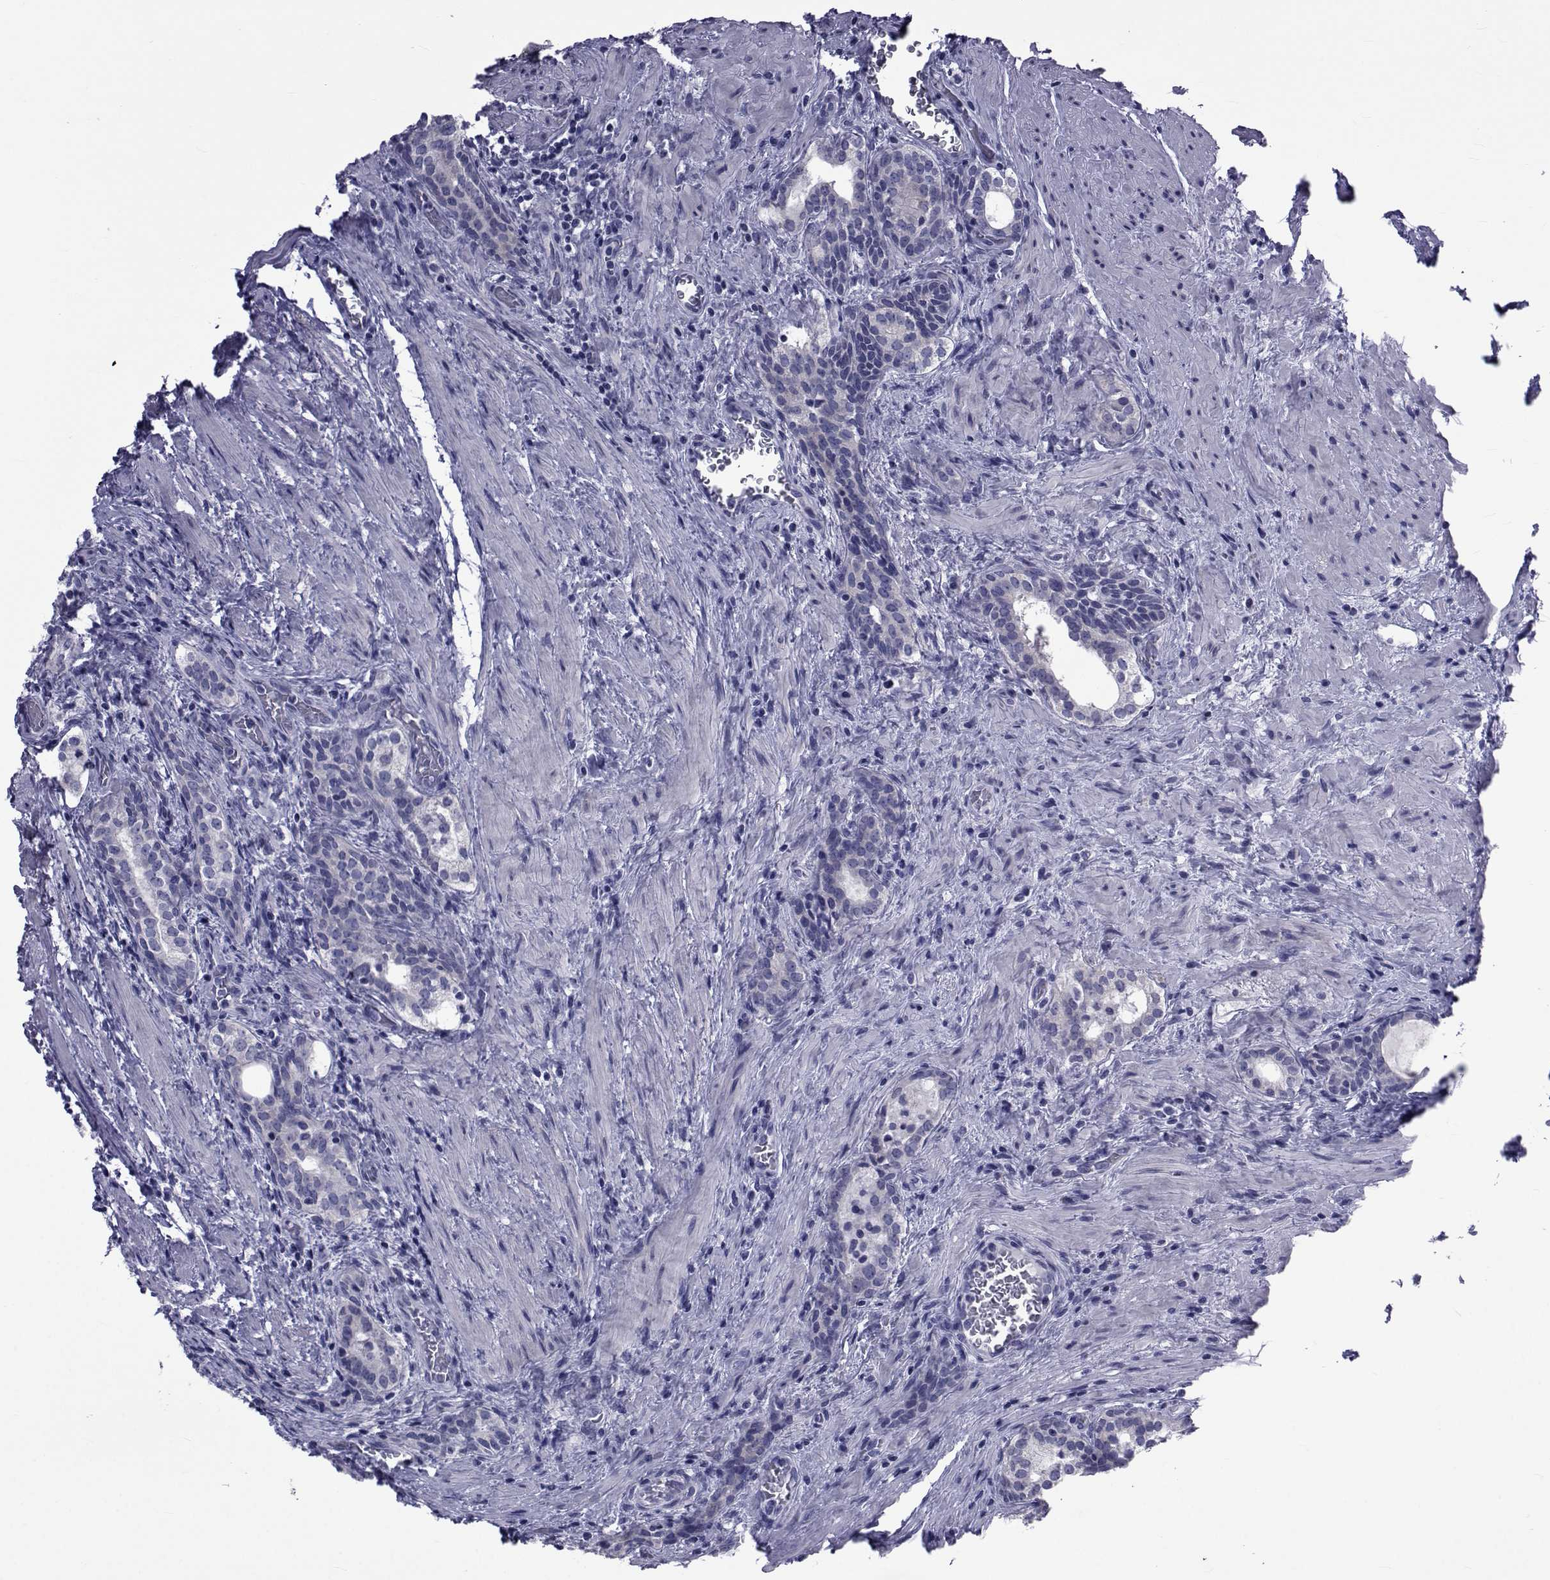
{"staining": {"intensity": "negative", "quantity": "none", "location": "none"}, "tissue": "prostate cancer", "cell_type": "Tumor cells", "image_type": "cancer", "snomed": [{"axis": "morphology", "description": "Adenocarcinoma, NOS"}, {"axis": "morphology", "description": "Adenocarcinoma, High grade"}, {"axis": "topography", "description": "Prostate"}], "caption": "Human prostate cancer (adenocarcinoma (high-grade)) stained for a protein using immunohistochemistry (IHC) exhibits no expression in tumor cells.", "gene": "GKAP1", "patient": {"sex": "male", "age": 61}}